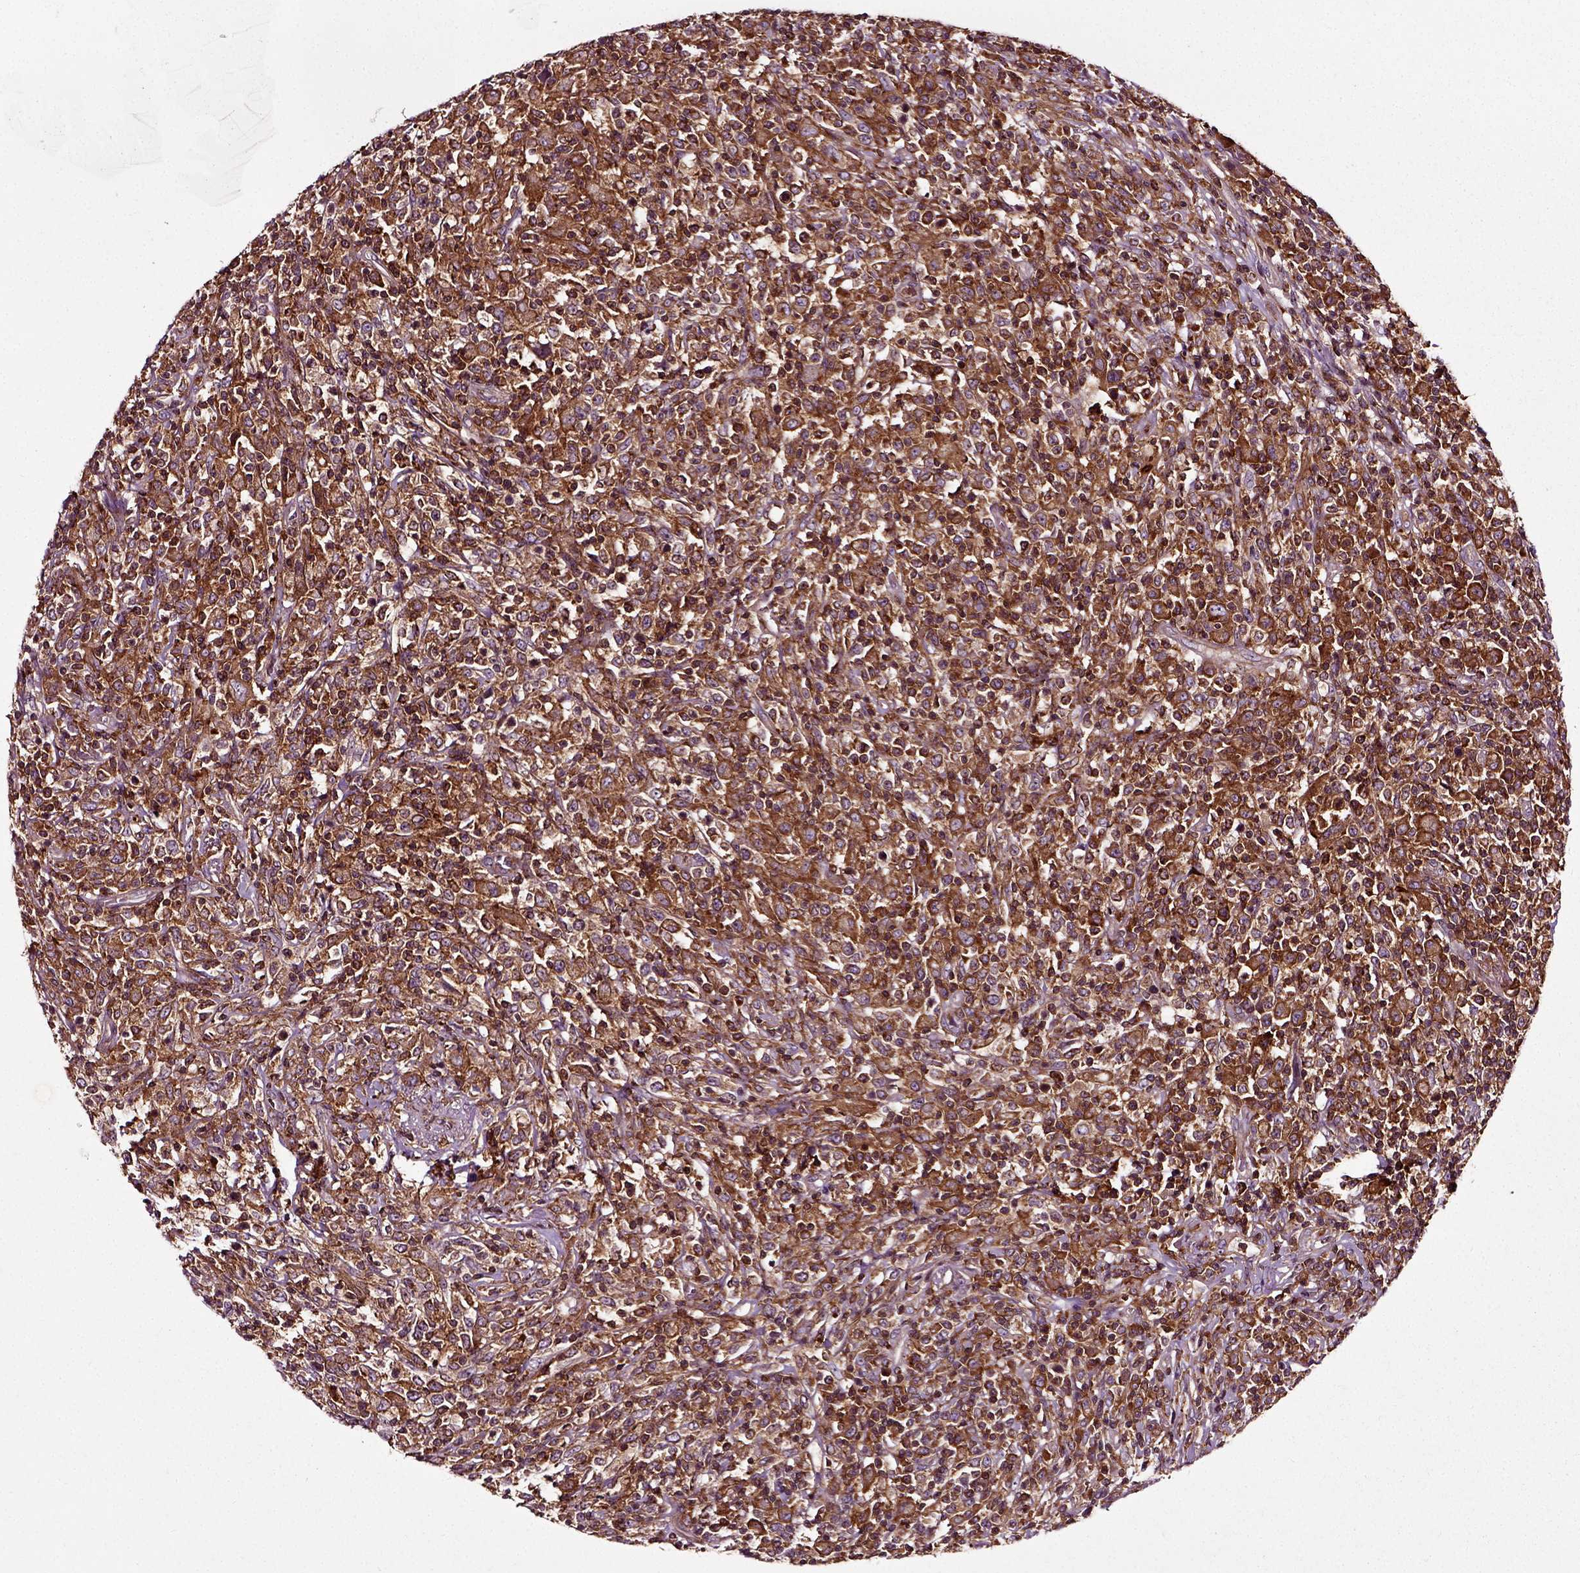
{"staining": {"intensity": "strong", "quantity": ">75%", "location": "cytoplasmic/membranous"}, "tissue": "lymphoma", "cell_type": "Tumor cells", "image_type": "cancer", "snomed": [{"axis": "morphology", "description": "Malignant lymphoma, non-Hodgkin's type, High grade"}, {"axis": "topography", "description": "Lung"}], "caption": "Immunohistochemistry (IHC) of lymphoma shows high levels of strong cytoplasmic/membranous positivity in about >75% of tumor cells. Nuclei are stained in blue.", "gene": "RHOF", "patient": {"sex": "male", "age": 79}}